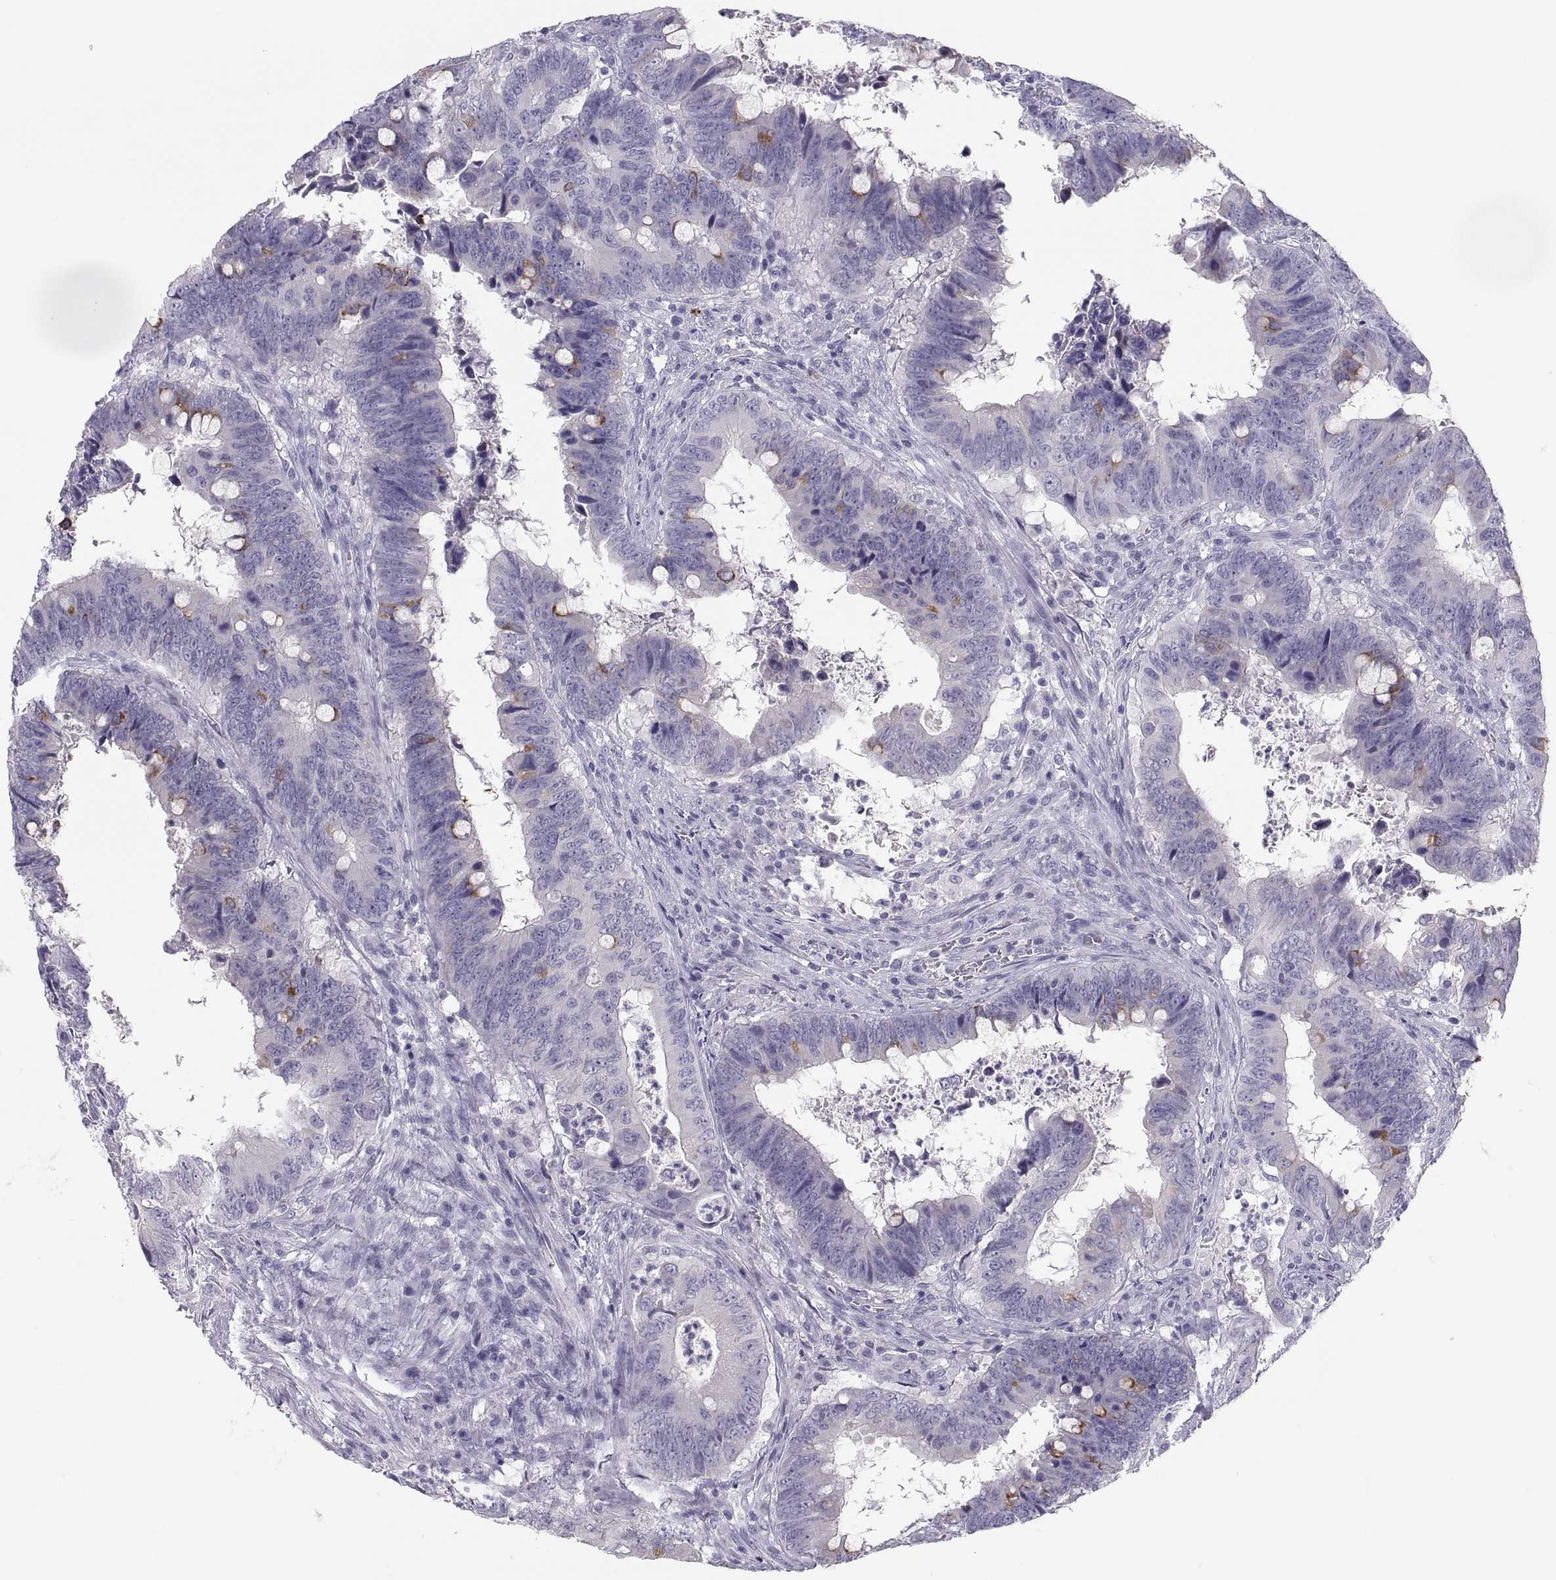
{"staining": {"intensity": "negative", "quantity": "none", "location": "none"}, "tissue": "colorectal cancer", "cell_type": "Tumor cells", "image_type": "cancer", "snomed": [{"axis": "morphology", "description": "Adenocarcinoma, NOS"}, {"axis": "topography", "description": "Colon"}], "caption": "Photomicrograph shows no significant protein expression in tumor cells of colorectal cancer.", "gene": "MAGEB2", "patient": {"sex": "female", "age": 82}}